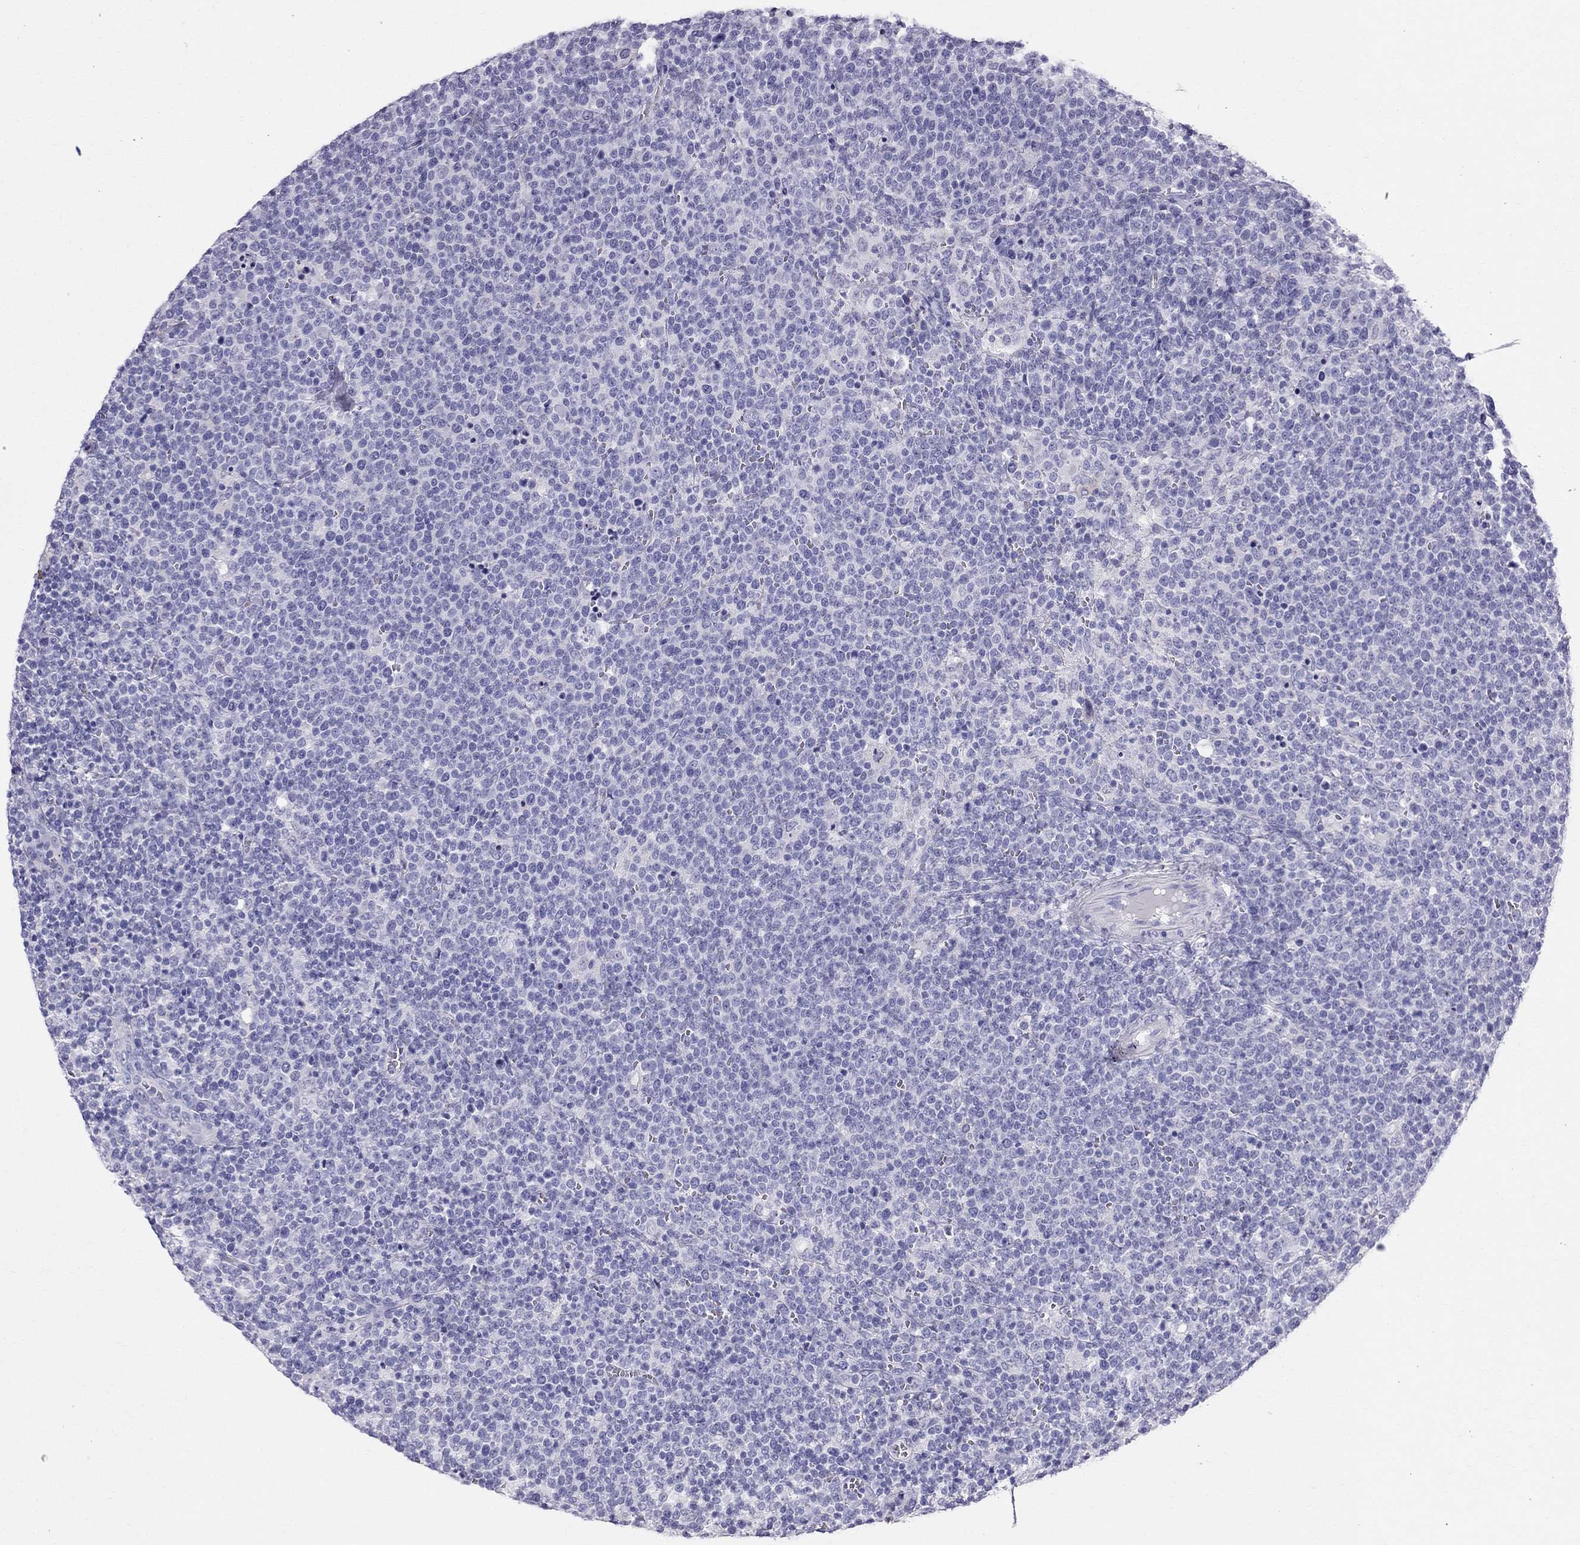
{"staining": {"intensity": "negative", "quantity": "none", "location": "none"}, "tissue": "lymphoma", "cell_type": "Tumor cells", "image_type": "cancer", "snomed": [{"axis": "morphology", "description": "Malignant lymphoma, non-Hodgkin's type, High grade"}, {"axis": "topography", "description": "Lymph node"}], "caption": "Image shows no protein positivity in tumor cells of lymphoma tissue.", "gene": "DNAAF6", "patient": {"sex": "male", "age": 61}}